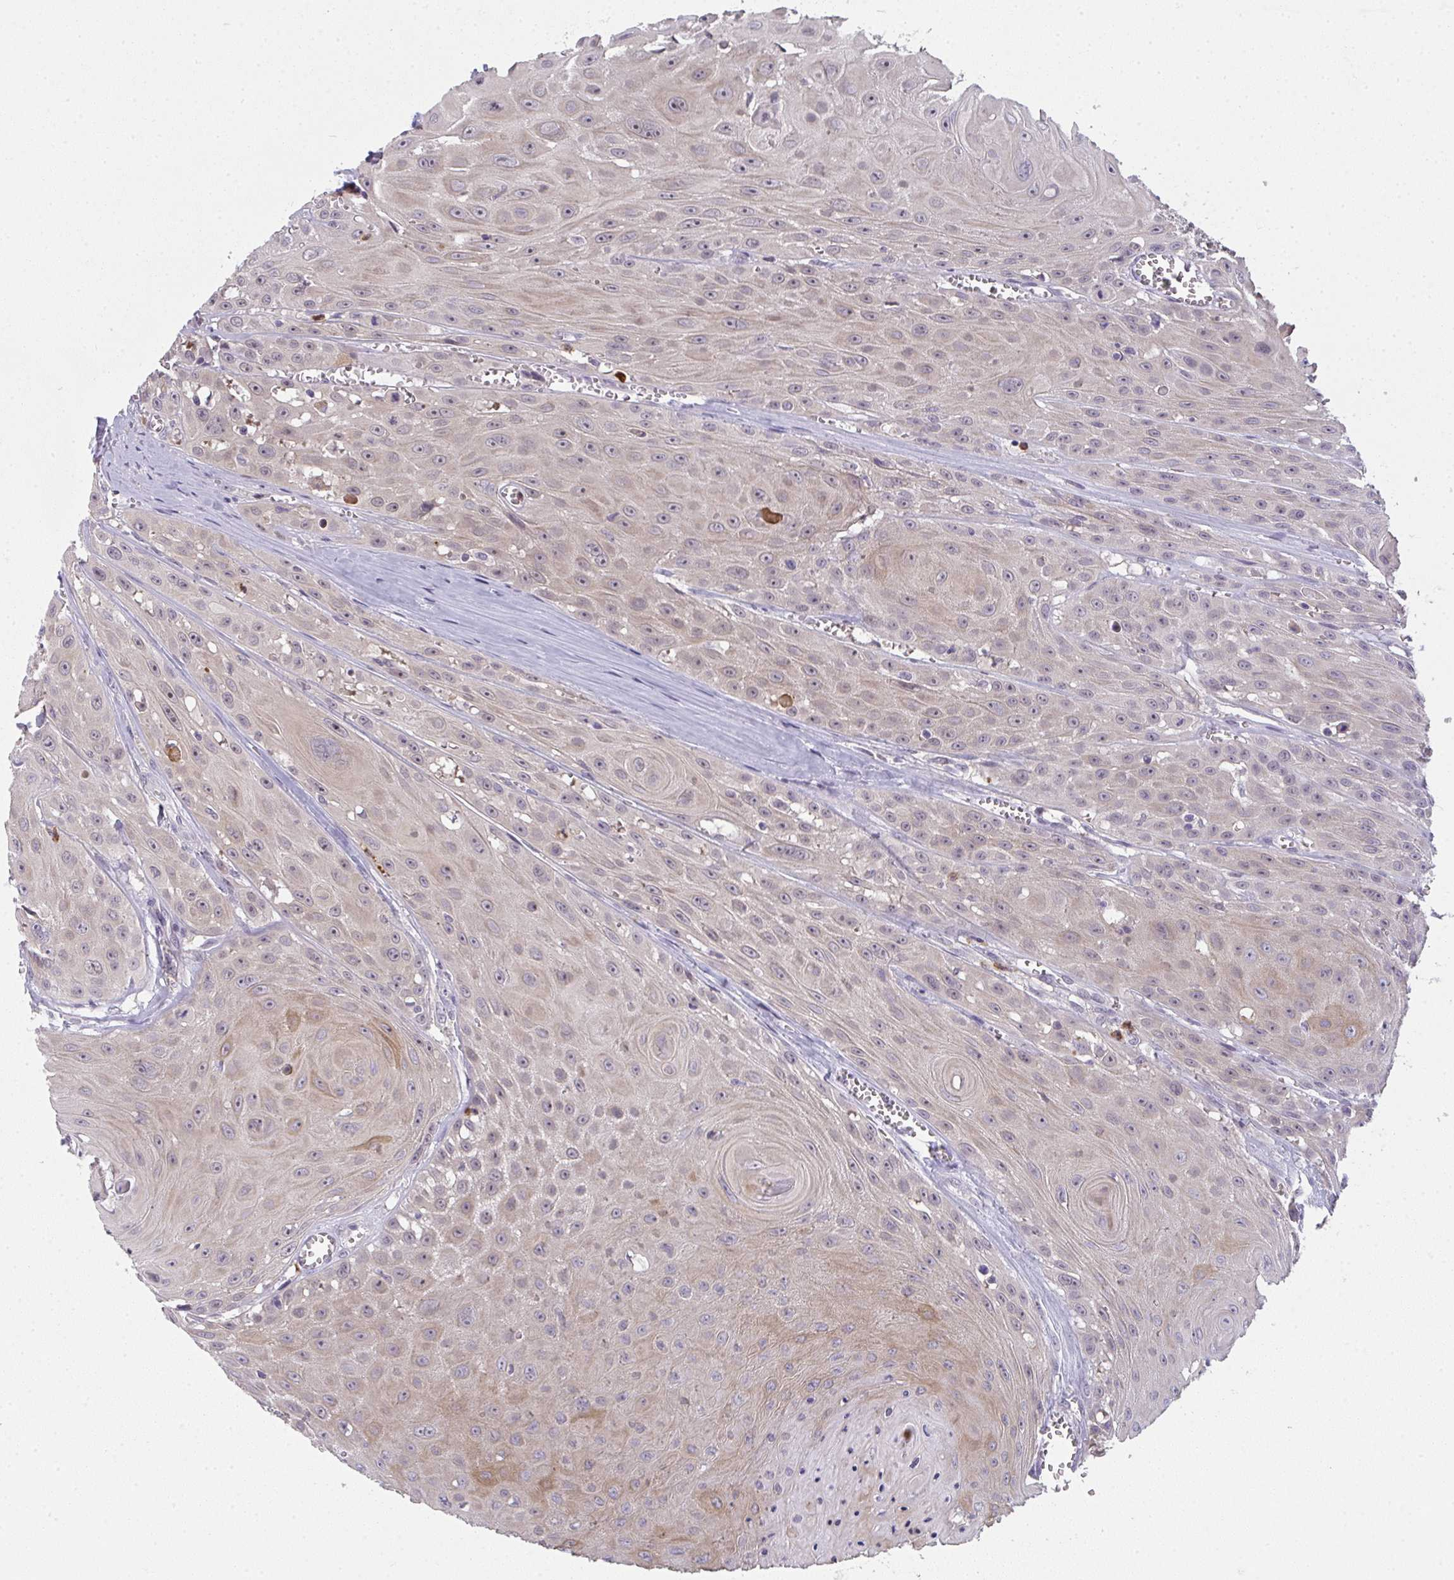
{"staining": {"intensity": "moderate", "quantity": "<25%", "location": "cytoplasmic/membranous,nuclear"}, "tissue": "head and neck cancer", "cell_type": "Tumor cells", "image_type": "cancer", "snomed": [{"axis": "morphology", "description": "Squamous cell carcinoma, NOS"}, {"axis": "topography", "description": "Oral tissue"}, {"axis": "topography", "description": "Head-Neck"}], "caption": "Human head and neck squamous cell carcinoma stained with a protein marker shows moderate staining in tumor cells.", "gene": "RIOK1", "patient": {"sex": "male", "age": 81}}